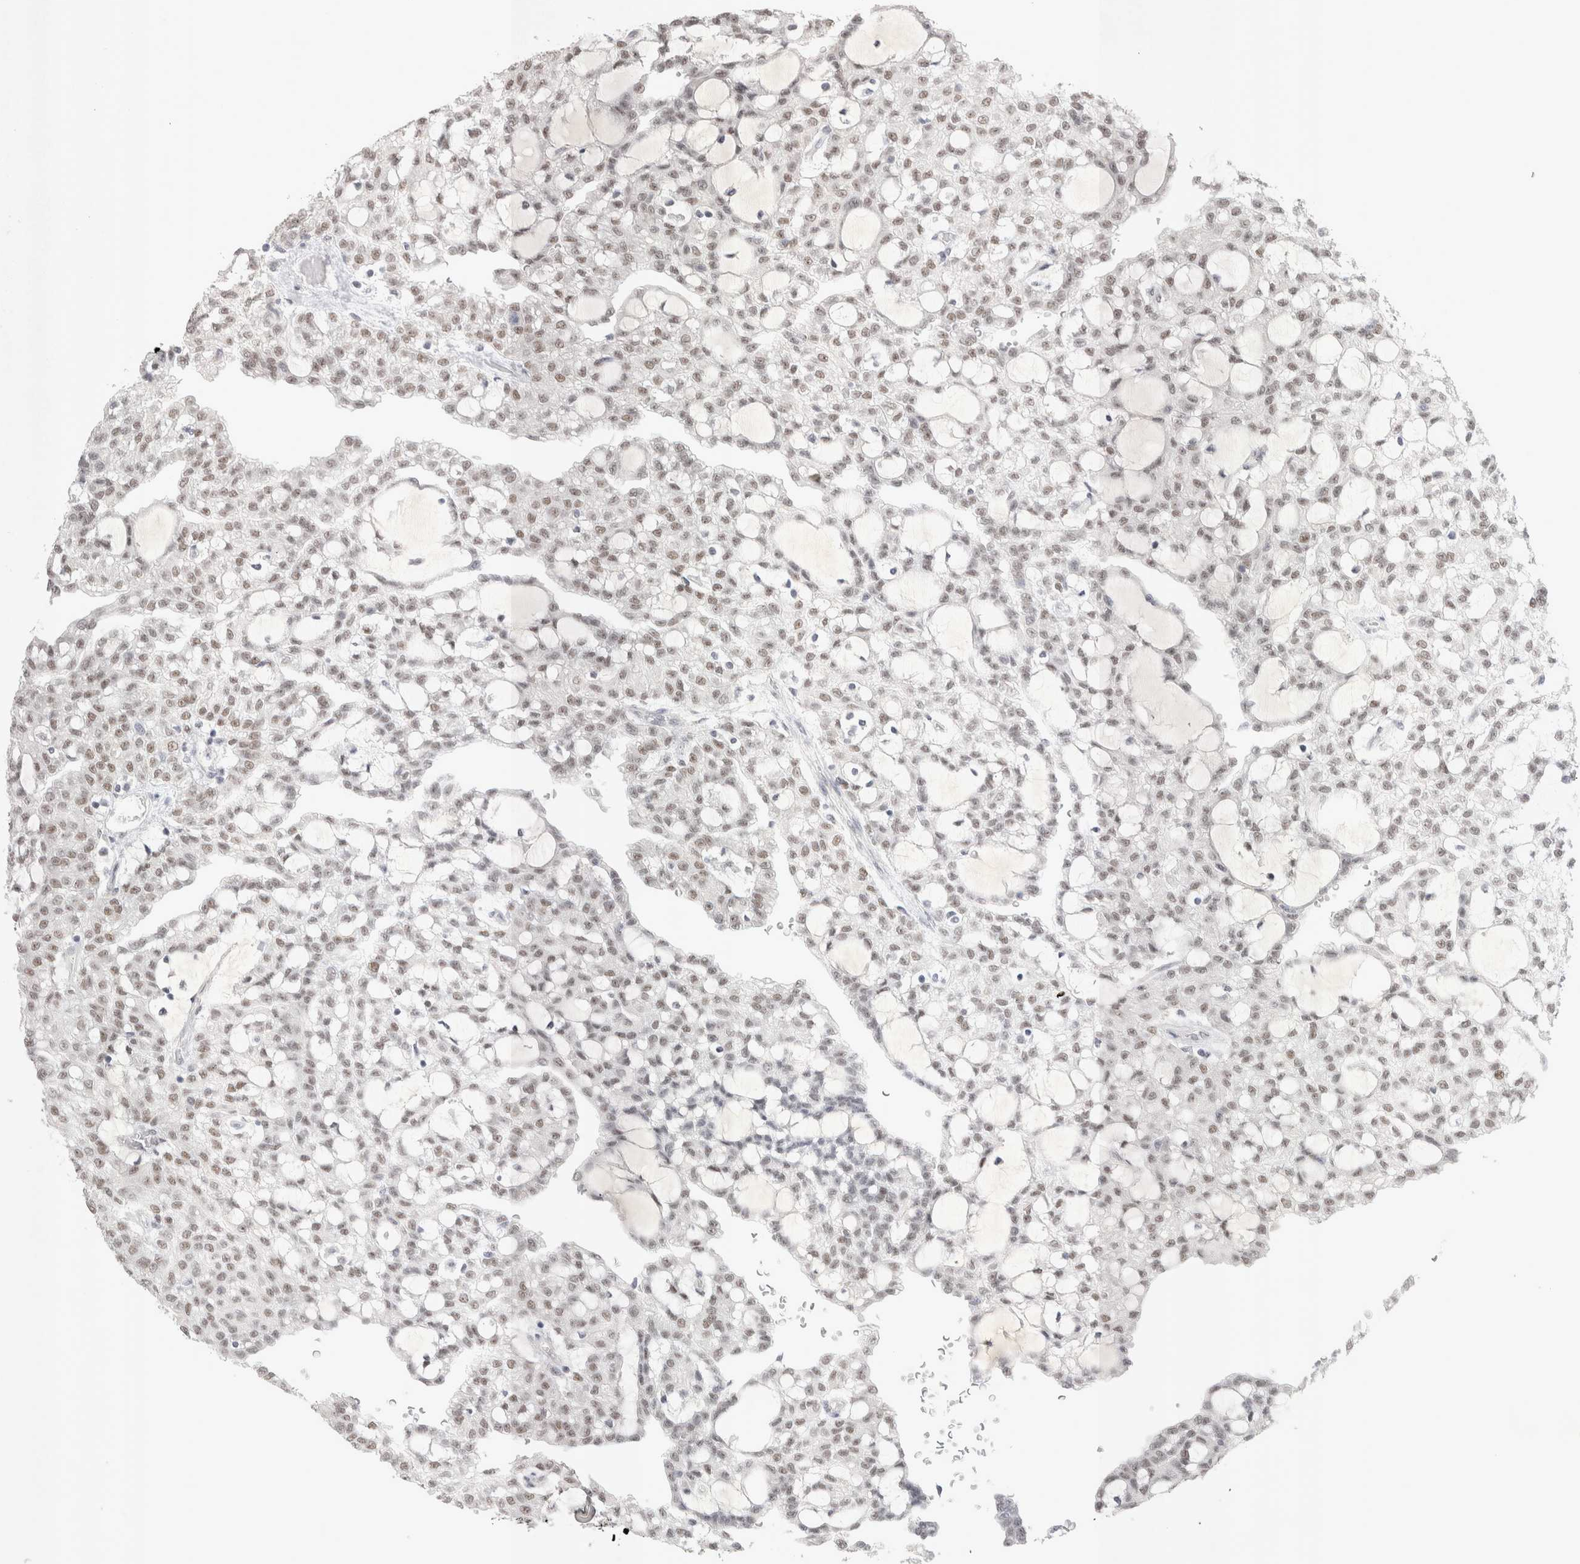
{"staining": {"intensity": "weak", "quantity": ">75%", "location": "nuclear"}, "tissue": "renal cancer", "cell_type": "Tumor cells", "image_type": "cancer", "snomed": [{"axis": "morphology", "description": "Adenocarcinoma, NOS"}, {"axis": "topography", "description": "Kidney"}], "caption": "The photomicrograph reveals a brown stain indicating the presence of a protein in the nuclear of tumor cells in renal cancer. The protein is stained brown, and the nuclei are stained in blue (DAB (3,3'-diaminobenzidine) IHC with brightfield microscopy, high magnification).", "gene": "RECQL4", "patient": {"sex": "male", "age": 63}}